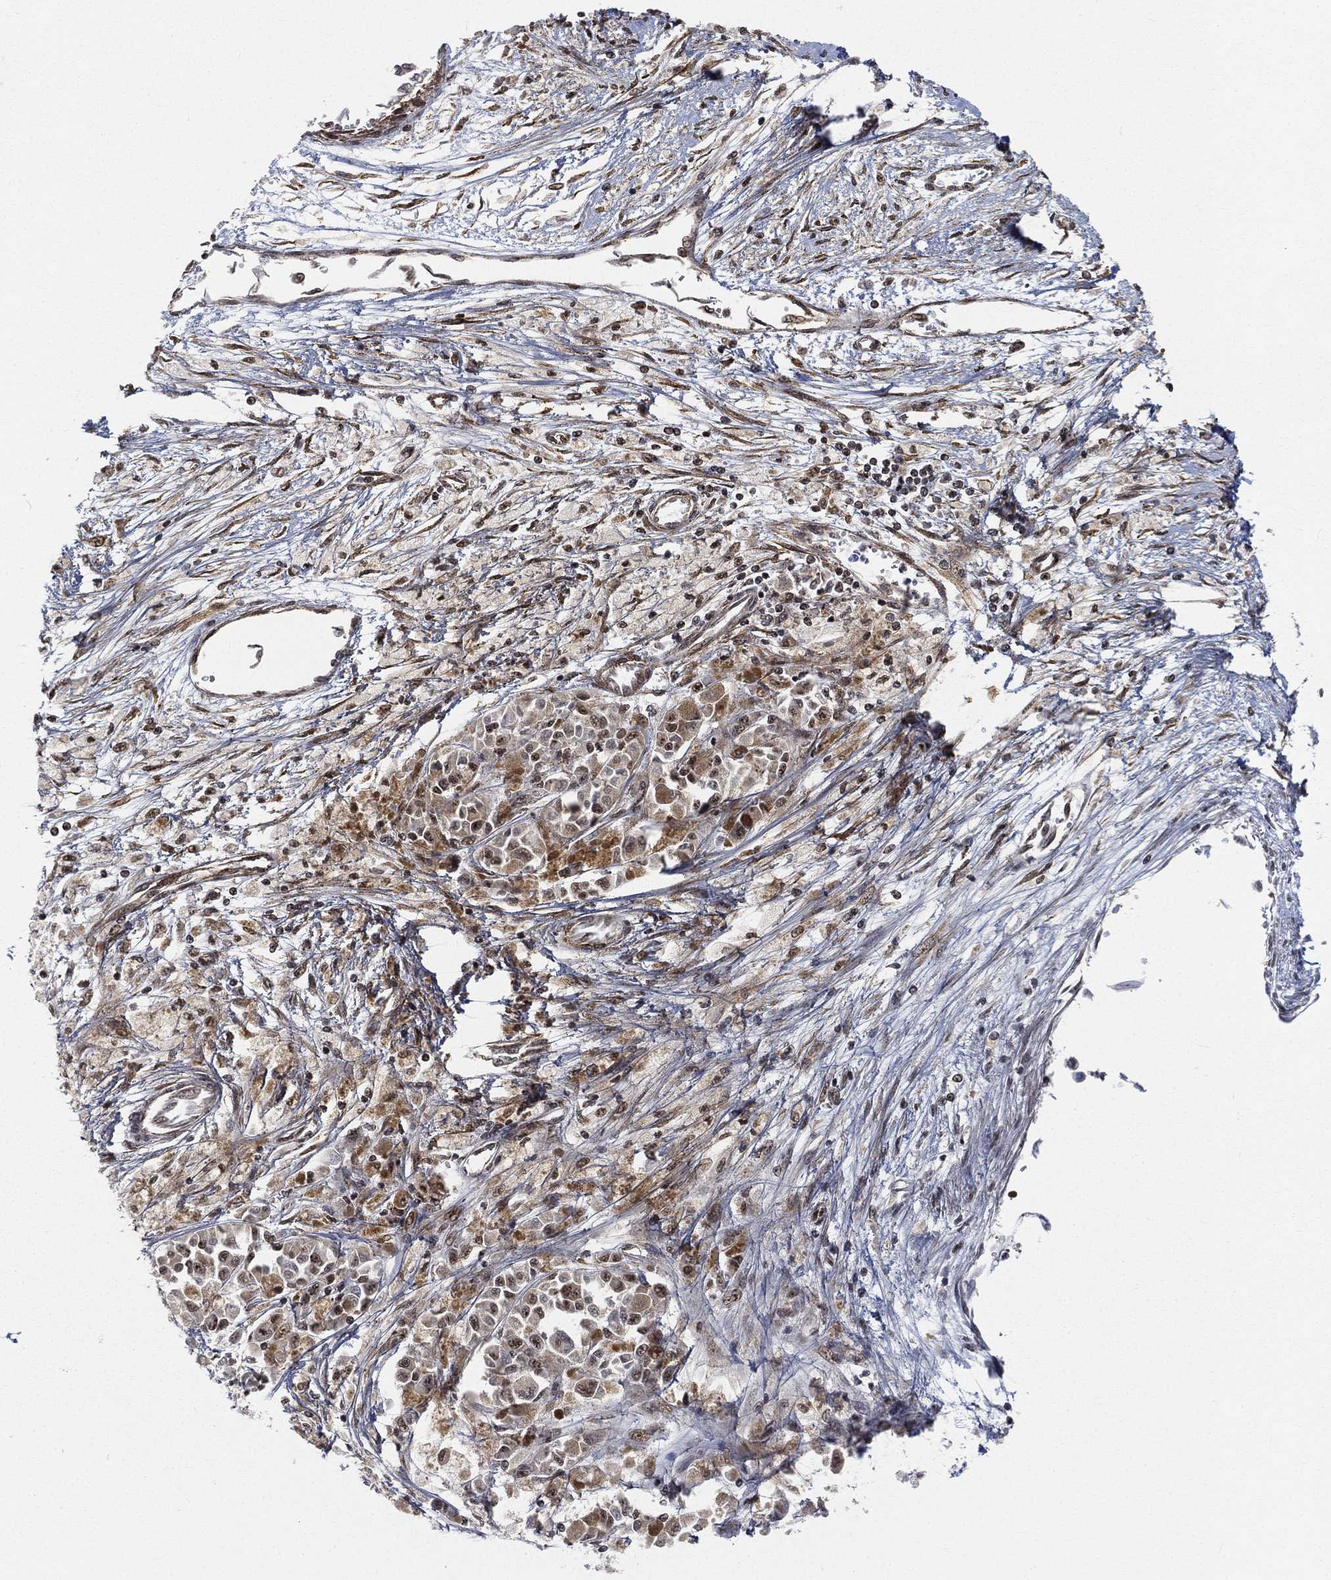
{"staining": {"intensity": "moderate", "quantity": "25%-75%", "location": "cytoplasmic/membranous,nuclear"}, "tissue": "melanoma", "cell_type": "Tumor cells", "image_type": "cancer", "snomed": [{"axis": "morphology", "description": "Malignant melanoma, NOS"}, {"axis": "topography", "description": "Skin"}], "caption": "The immunohistochemical stain highlights moderate cytoplasmic/membranous and nuclear expression in tumor cells of malignant melanoma tissue.", "gene": "RSRC2", "patient": {"sex": "female", "age": 58}}